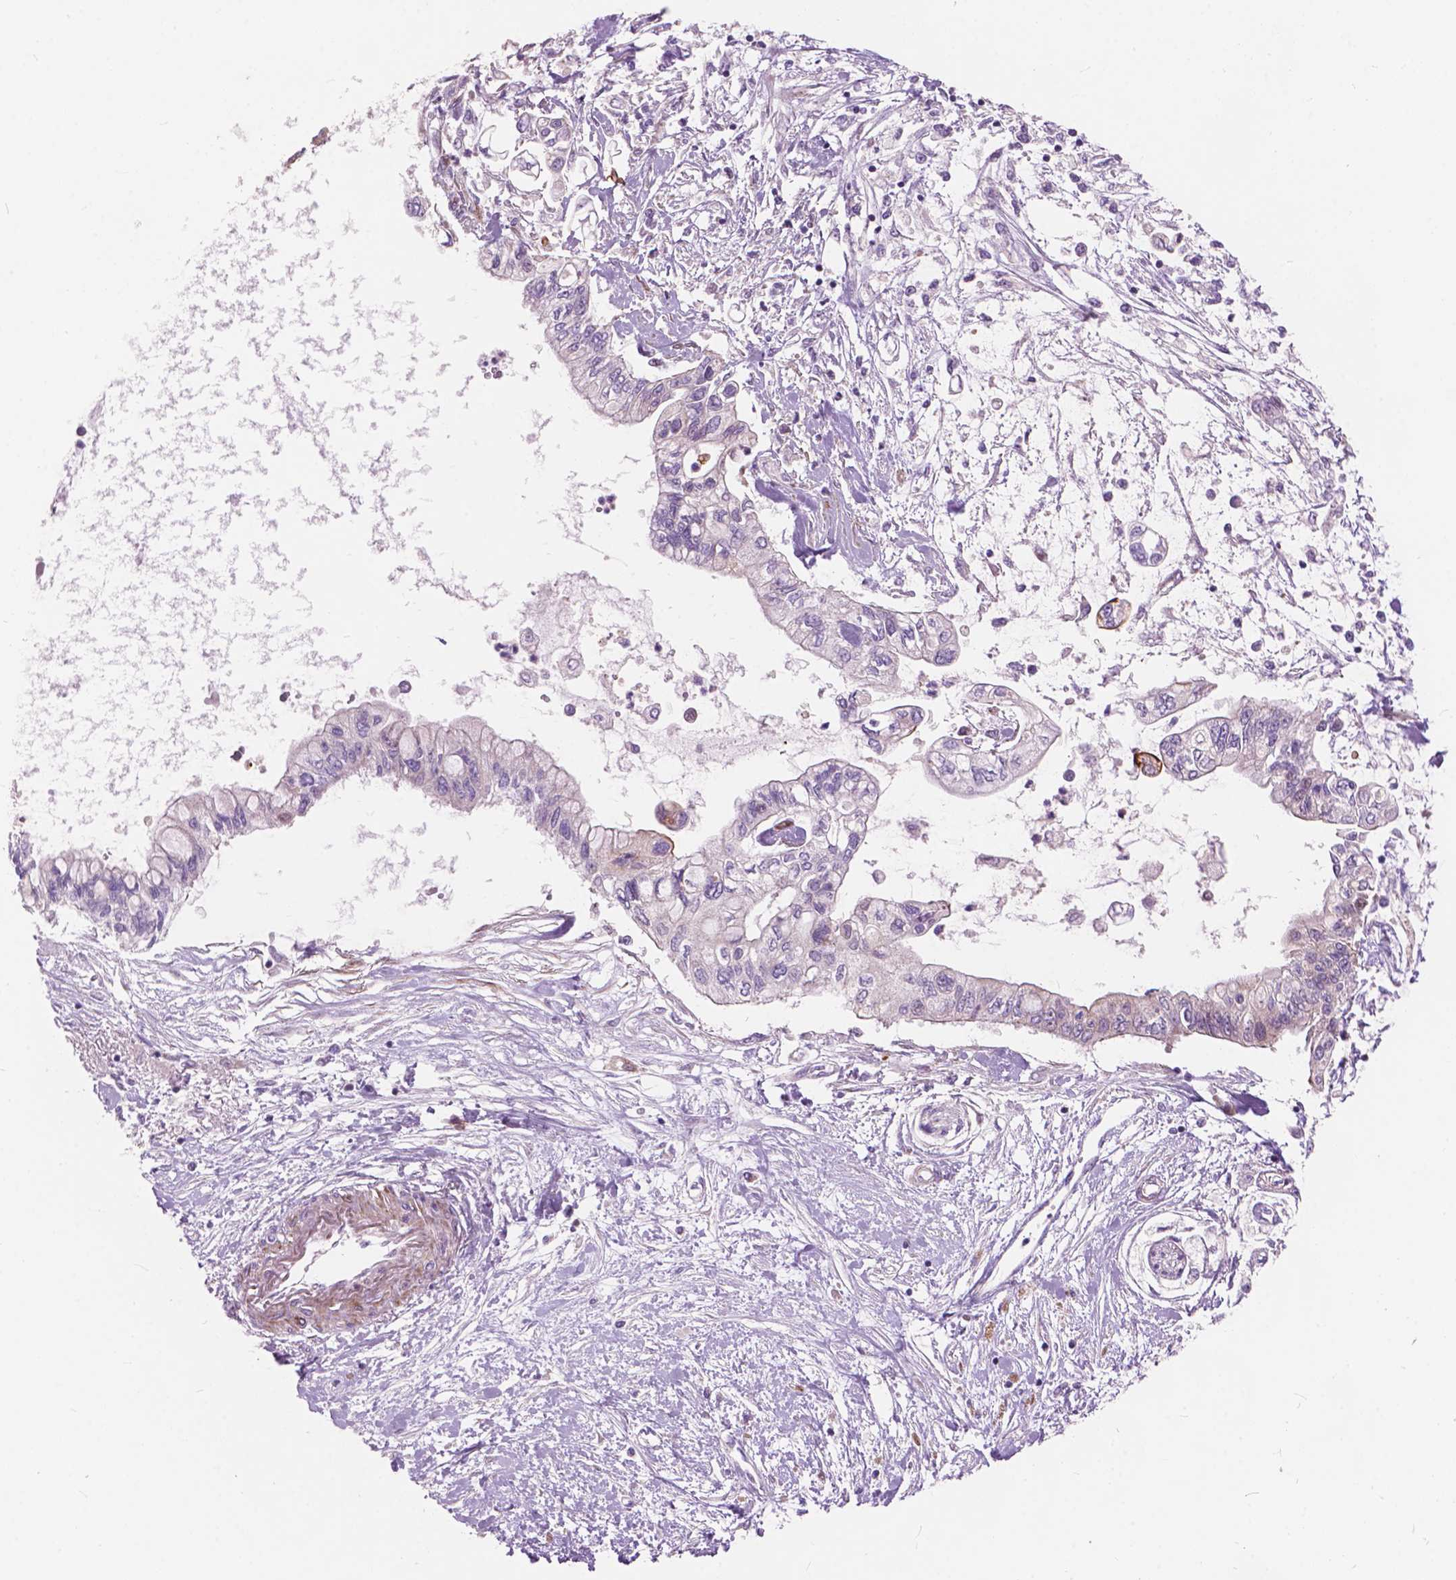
{"staining": {"intensity": "negative", "quantity": "none", "location": "none"}, "tissue": "pancreatic cancer", "cell_type": "Tumor cells", "image_type": "cancer", "snomed": [{"axis": "morphology", "description": "Adenocarcinoma, NOS"}, {"axis": "topography", "description": "Pancreas"}], "caption": "High power microscopy photomicrograph of an IHC micrograph of pancreatic adenocarcinoma, revealing no significant expression in tumor cells.", "gene": "MORN1", "patient": {"sex": "female", "age": 77}}